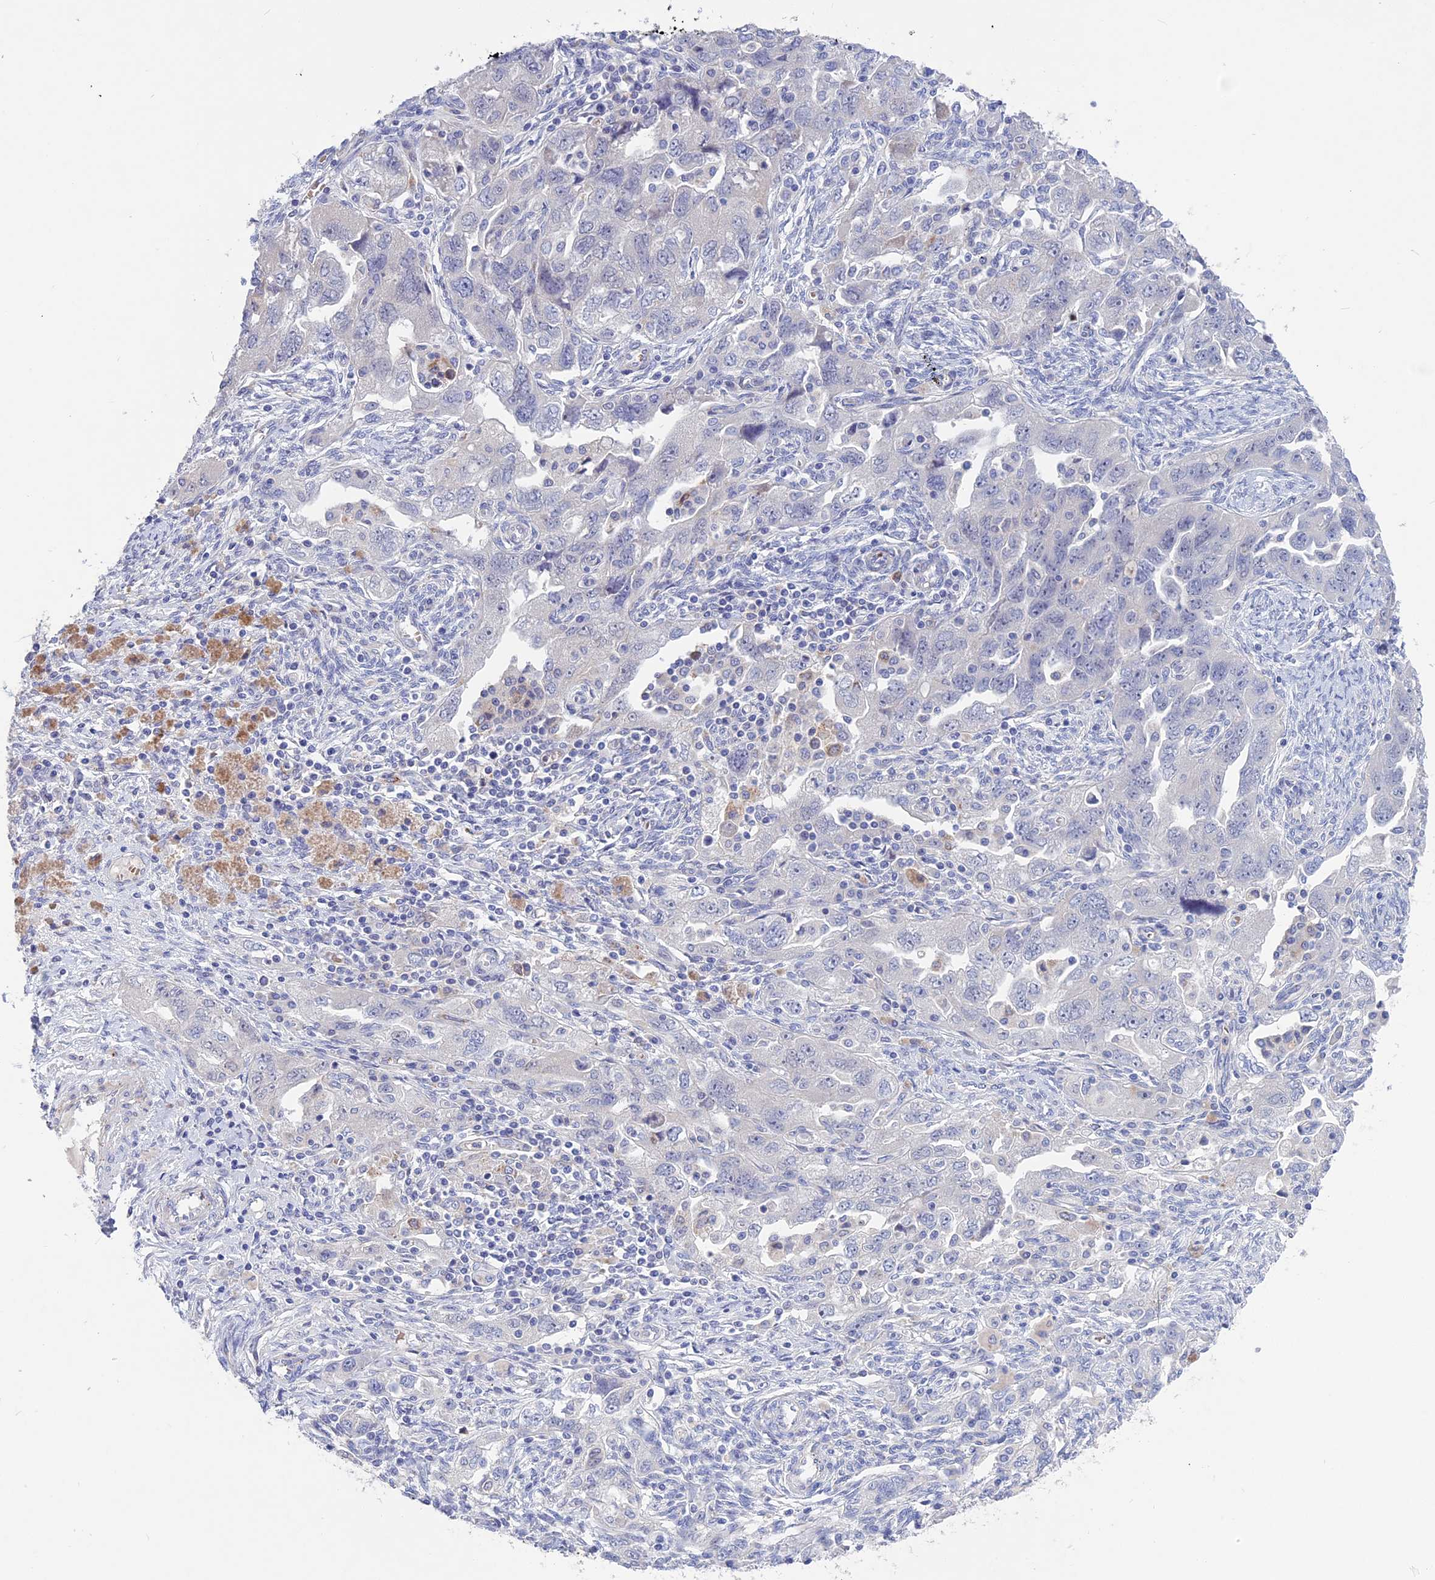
{"staining": {"intensity": "negative", "quantity": "none", "location": "none"}, "tissue": "ovarian cancer", "cell_type": "Tumor cells", "image_type": "cancer", "snomed": [{"axis": "morphology", "description": "Carcinoma, NOS"}, {"axis": "morphology", "description": "Cystadenocarcinoma, serous, NOS"}, {"axis": "topography", "description": "Ovary"}], "caption": "Ovarian cancer stained for a protein using immunohistochemistry demonstrates no staining tumor cells.", "gene": "SLC2A6", "patient": {"sex": "female", "age": 69}}